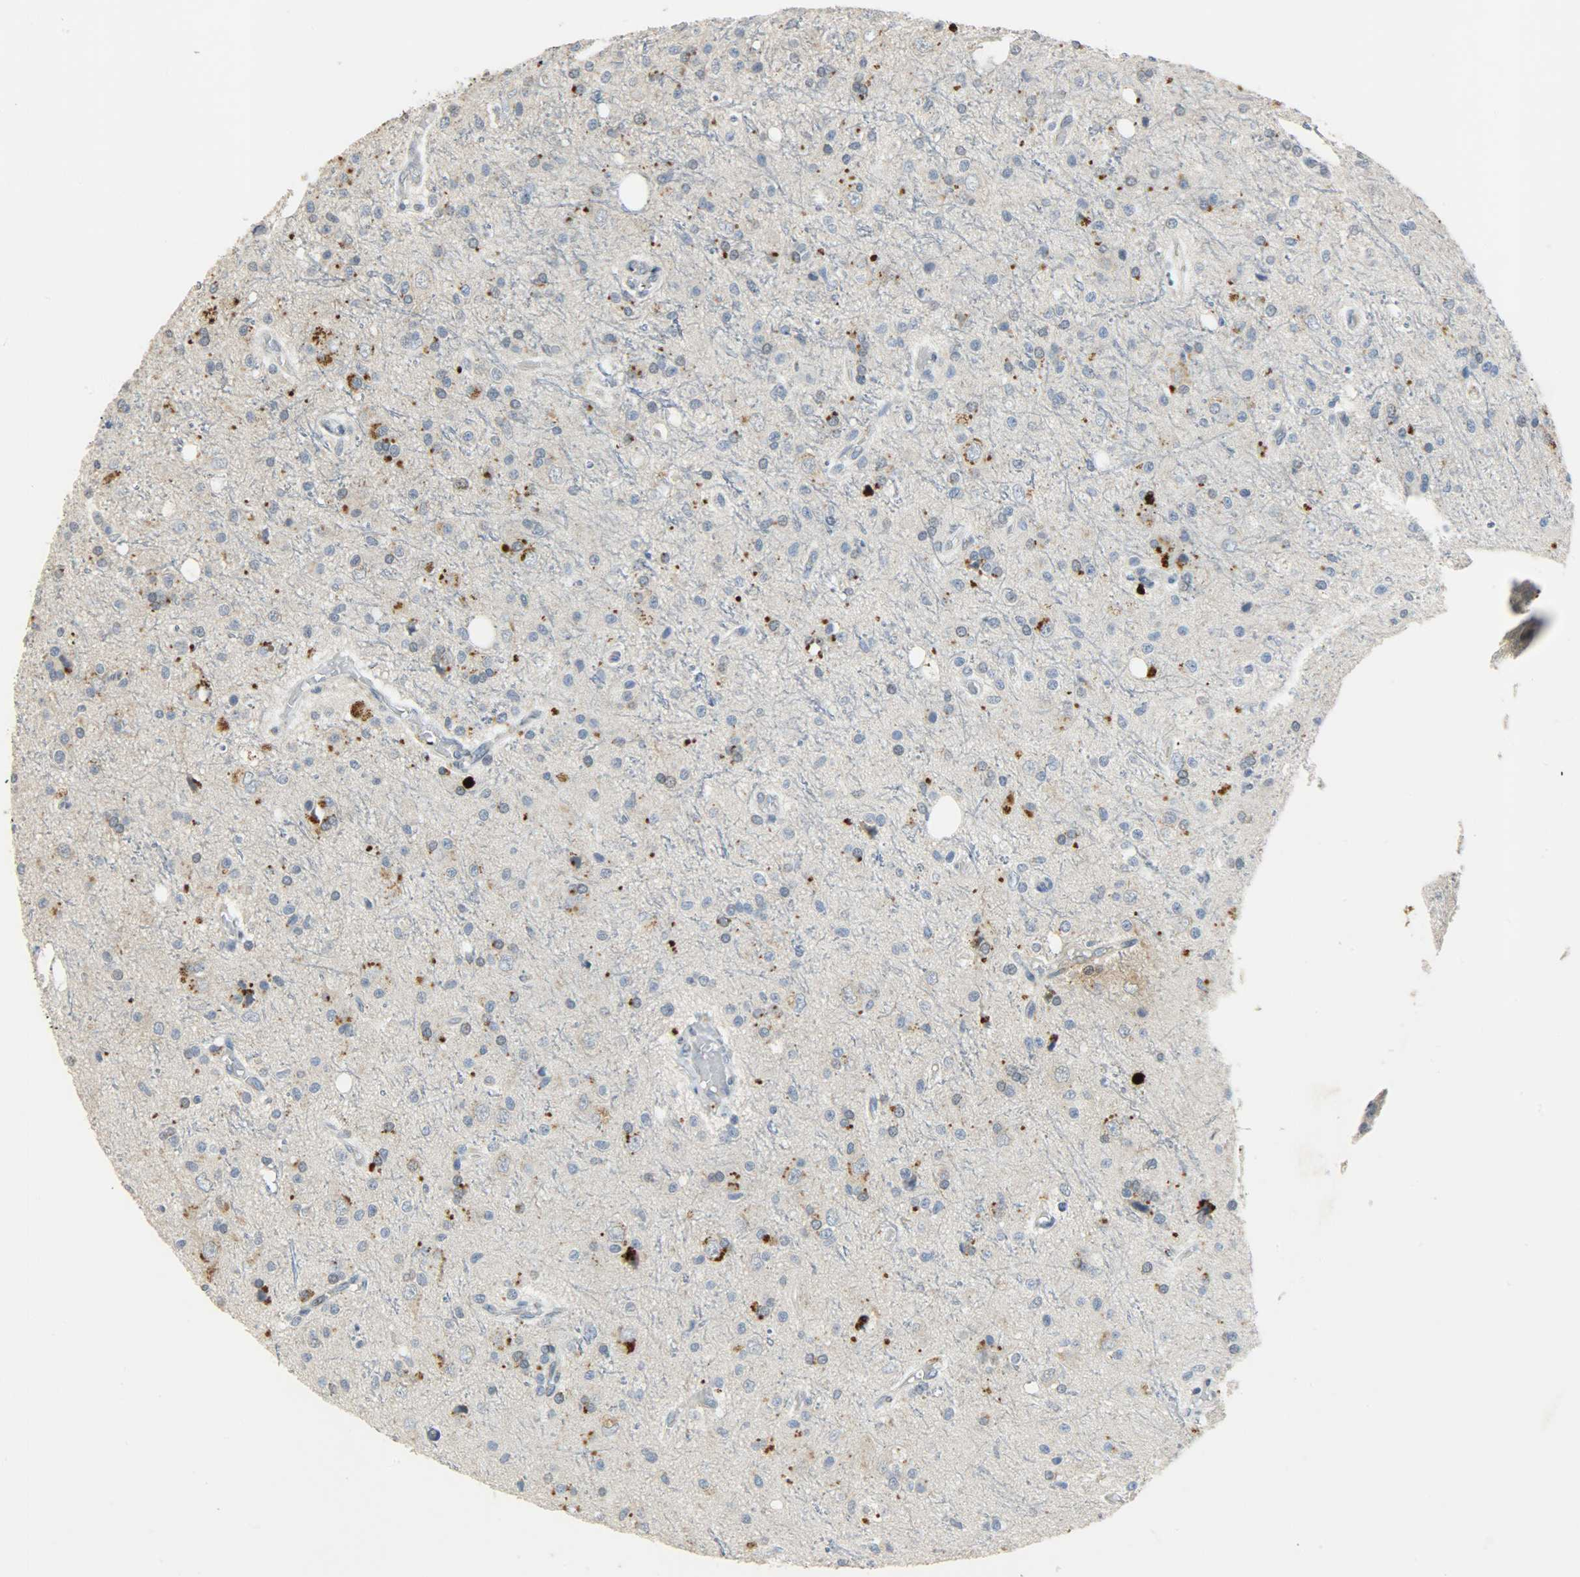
{"staining": {"intensity": "strong", "quantity": "25%-75%", "location": "cytoplasmic/membranous"}, "tissue": "glioma", "cell_type": "Tumor cells", "image_type": "cancer", "snomed": [{"axis": "morphology", "description": "Glioma, malignant, High grade"}, {"axis": "topography", "description": "Brain"}], "caption": "Protein expression analysis of human glioma reveals strong cytoplasmic/membranous staining in approximately 25%-75% of tumor cells.", "gene": "DNAJB6", "patient": {"sex": "male", "age": 47}}